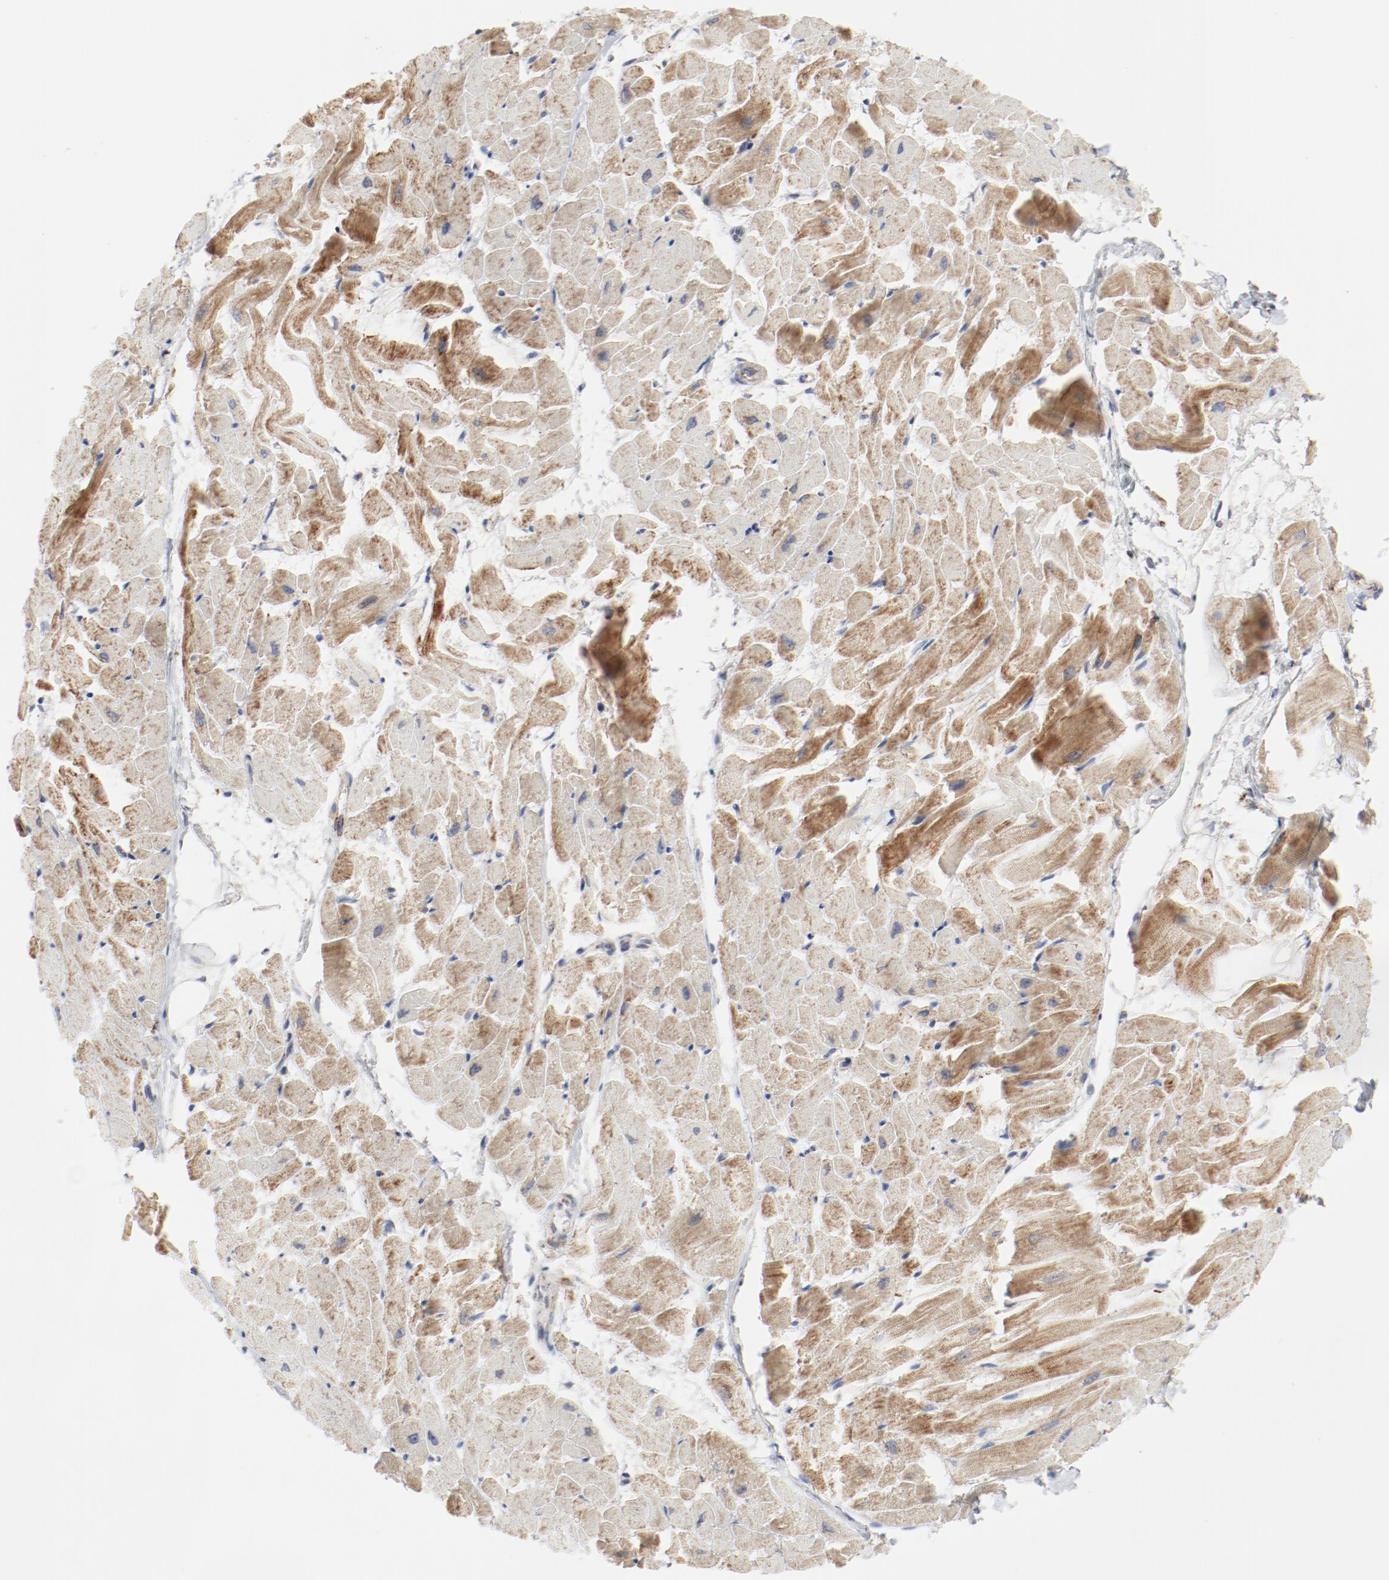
{"staining": {"intensity": "weak", "quantity": "25%-75%", "location": "cytoplasmic/membranous"}, "tissue": "heart muscle", "cell_type": "Cardiomyocytes", "image_type": "normal", "snomed": [{"axis": "morphology", "description": "Normal tissue, NOS"}, {"axis": "topography", "description": "Heart"}], "caption": "Immunohistochemical staining of normal heart muscle exhibits low levels of weak cytoplasmic/membranous positivity in approximately 25%-75% of cardiomyocytes.", "gene": "SETD3", "patient": {"sex": "female", "age": 19}}